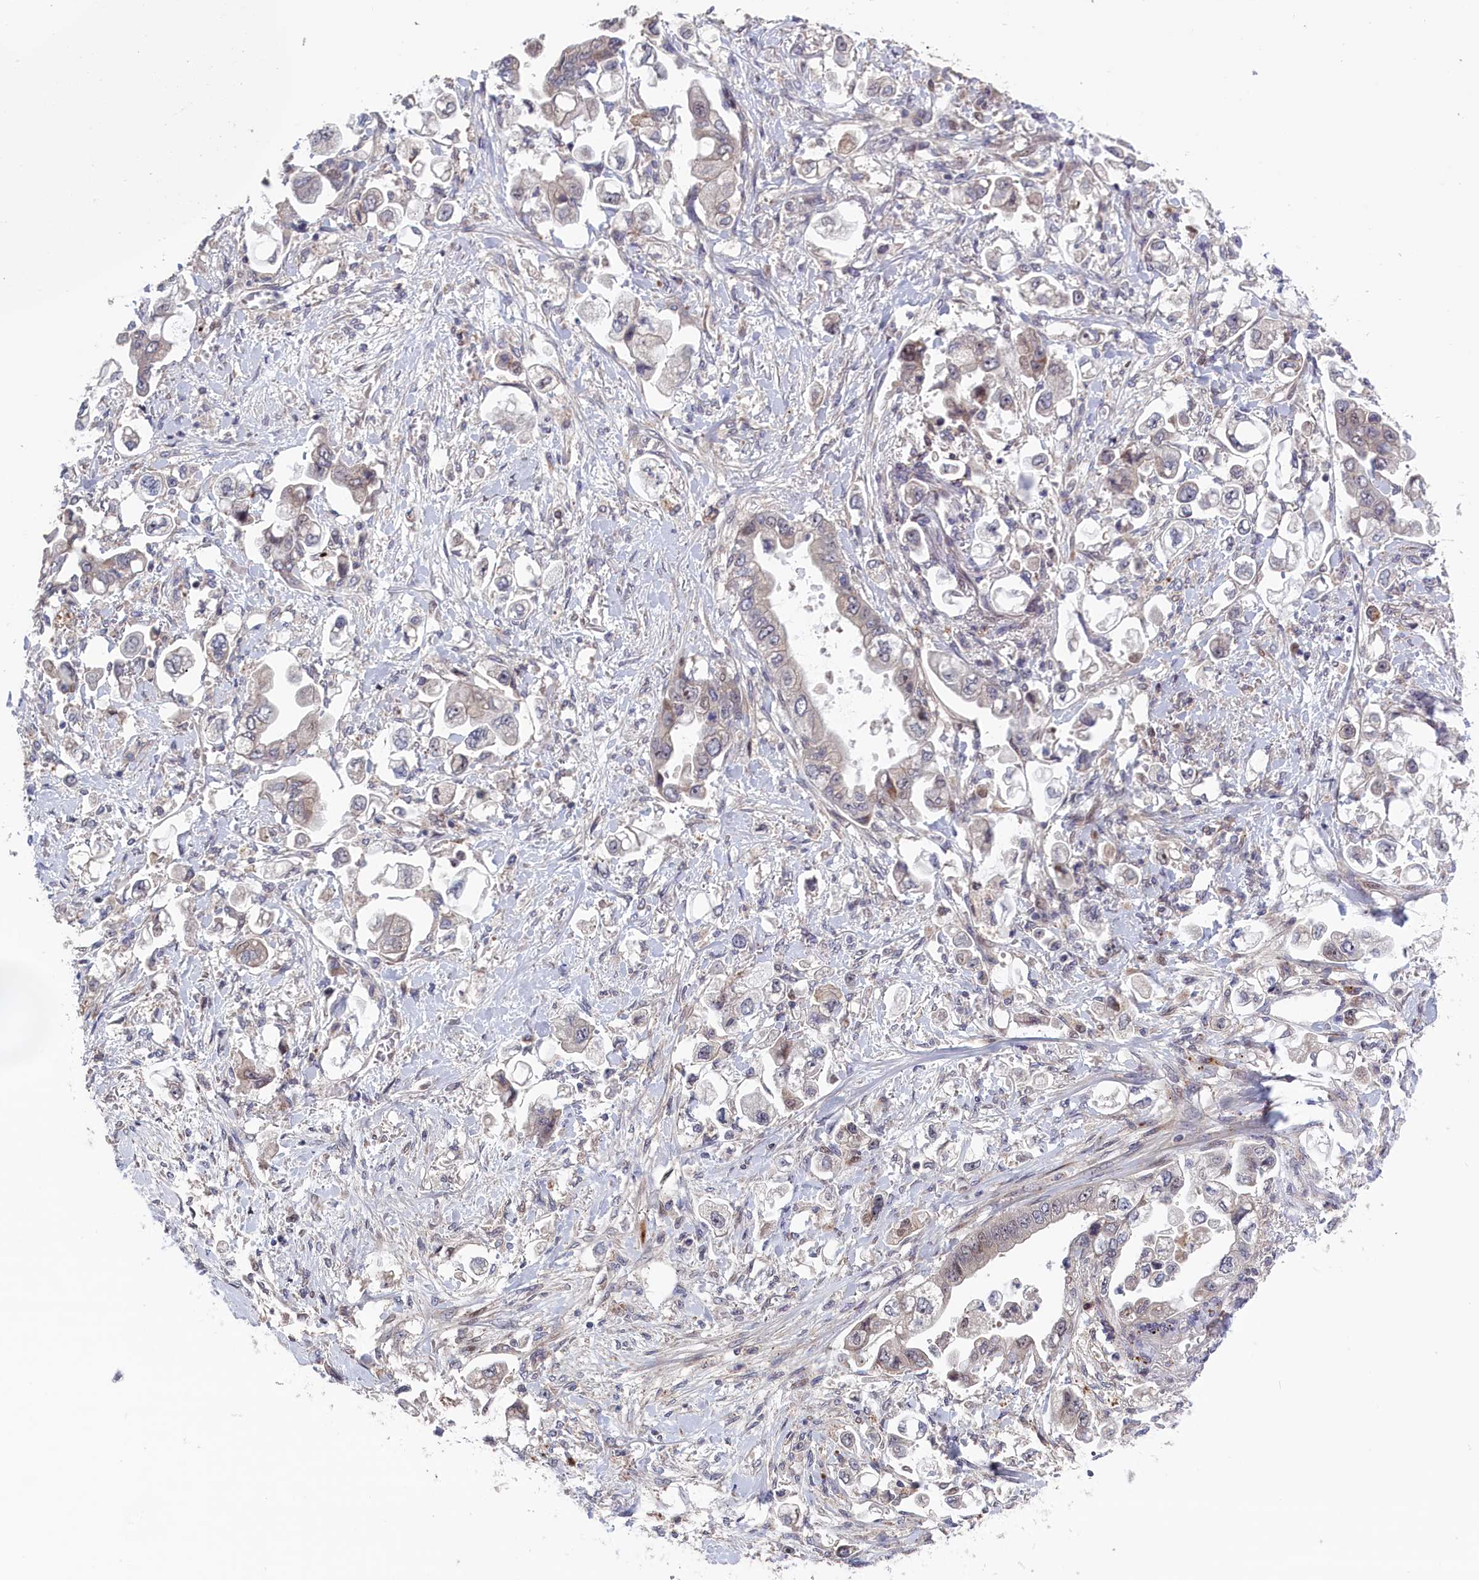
{"staining": {"intensity": "weak", "quantity": "<25%", "location": "nuclear"}, "tissue": "stomach cancer", "cell_type": "Tumor cells", "image_type": "cancer", "snomed": [{"axis": "morphology", "description": "Adenocarcinoma, NOS"}, {"axis": "topography", "description": "Stomach"}], "caption": "Immunohistochemistry (IHC) micrograph of human stomach cancer stained for a protein (brown), which exhibits no staining in tumor cells. (DAB (3,3'-diaminobenzidine) IHC visualized using brightfield microscopy, high magnification).", "gene": "LSG1", "patient": {"sex": "male", "age": 62}}